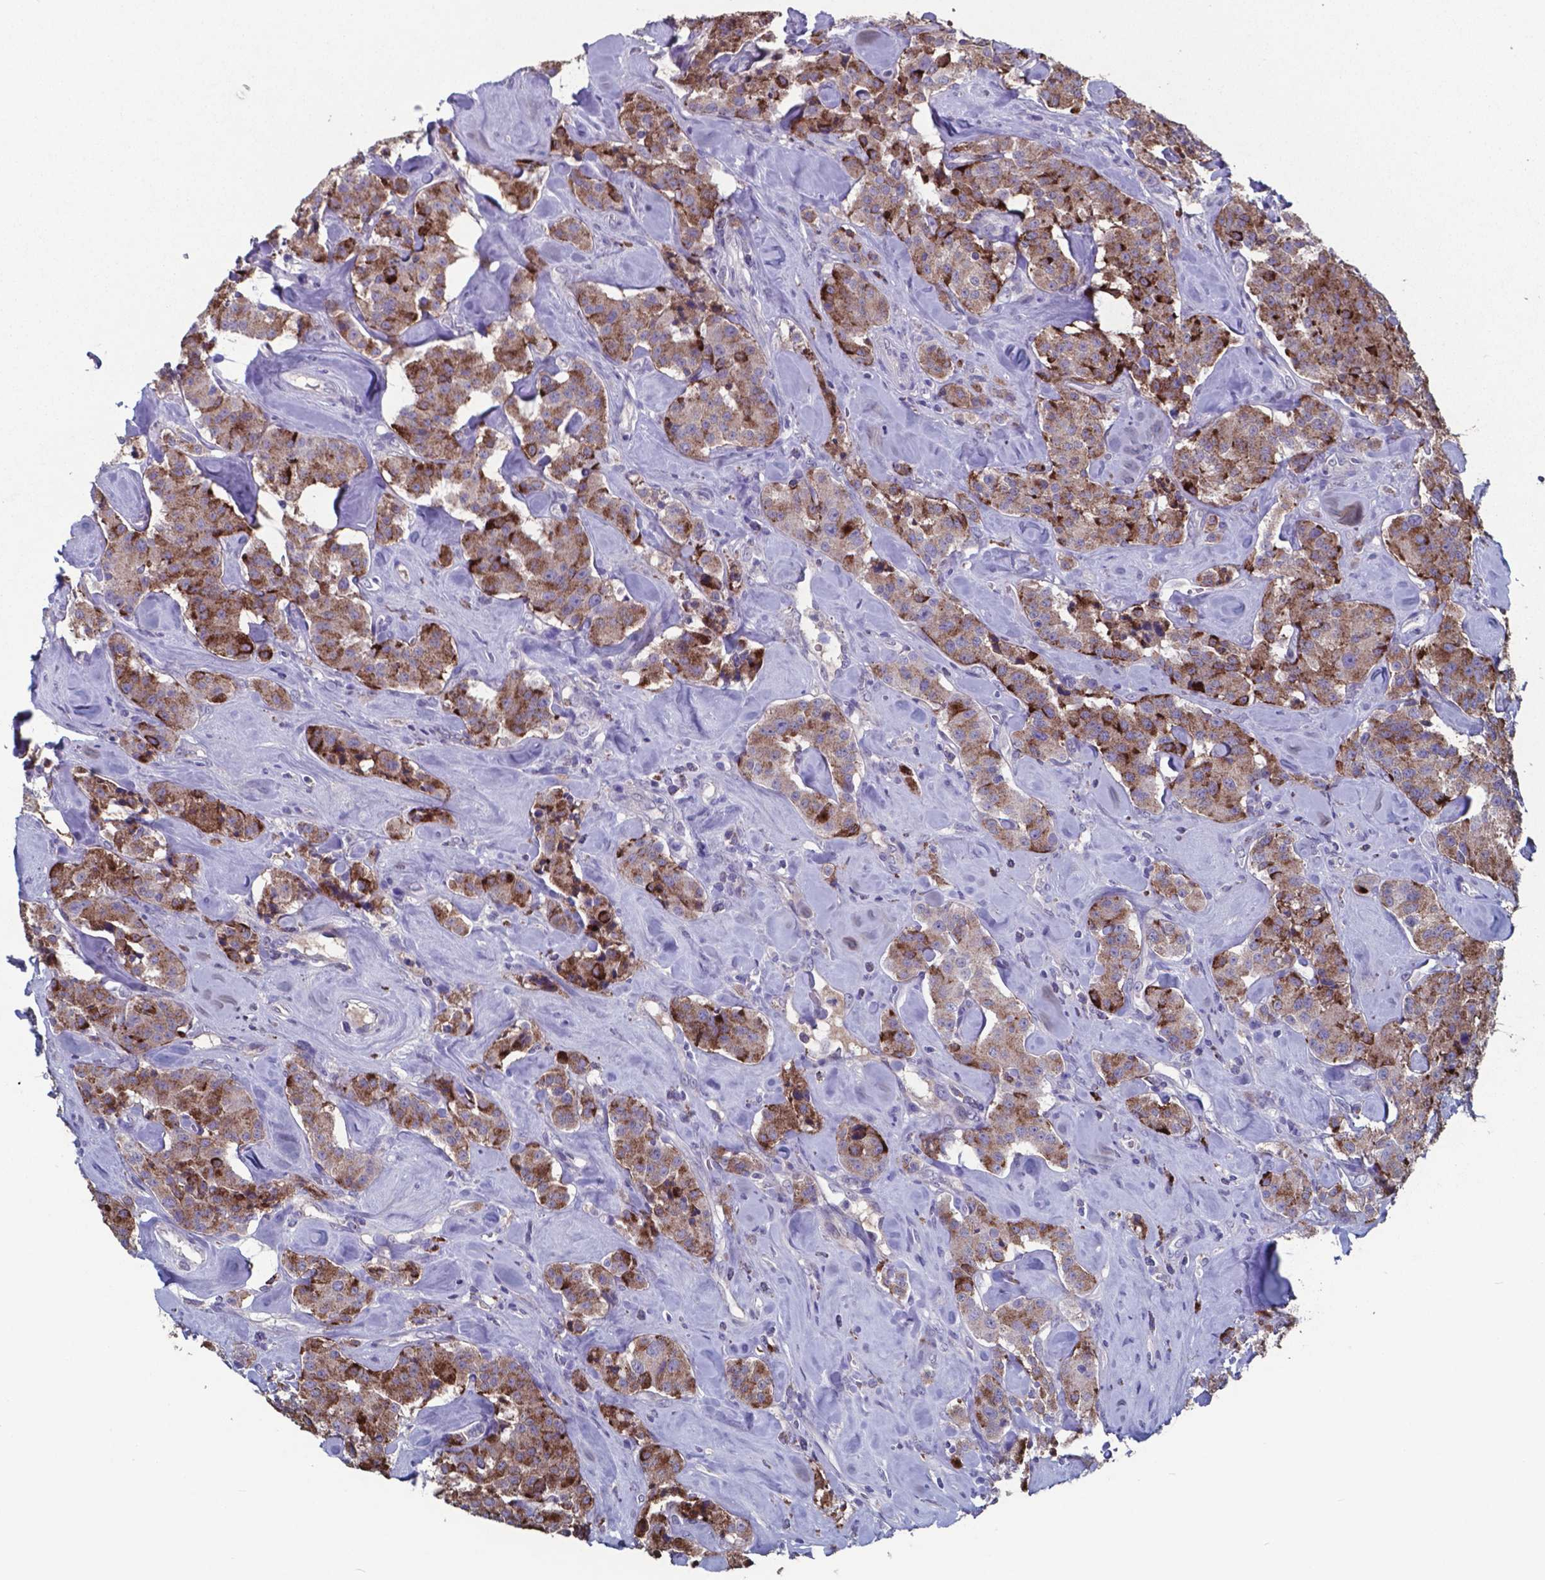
{"staining": {"intensity": "moderate", "quantity": ">75%", "location": "cytoplasmic/membranous"}, "tissue": "carcinoid", "cell_type": "Tumor cells", "image_type": "cancer", "snomed": [{"axis": "morphology", "description": "Carcinoid, malignant, NOS"}, {"axis": "topography", "description": "Pancreas"}], "caption": "Human malignant carcinoid stained with a protein marker reveals moderate staining in tumor cells.", "gene": "TTR", "patient": {"sex": "male", "age": 41}}